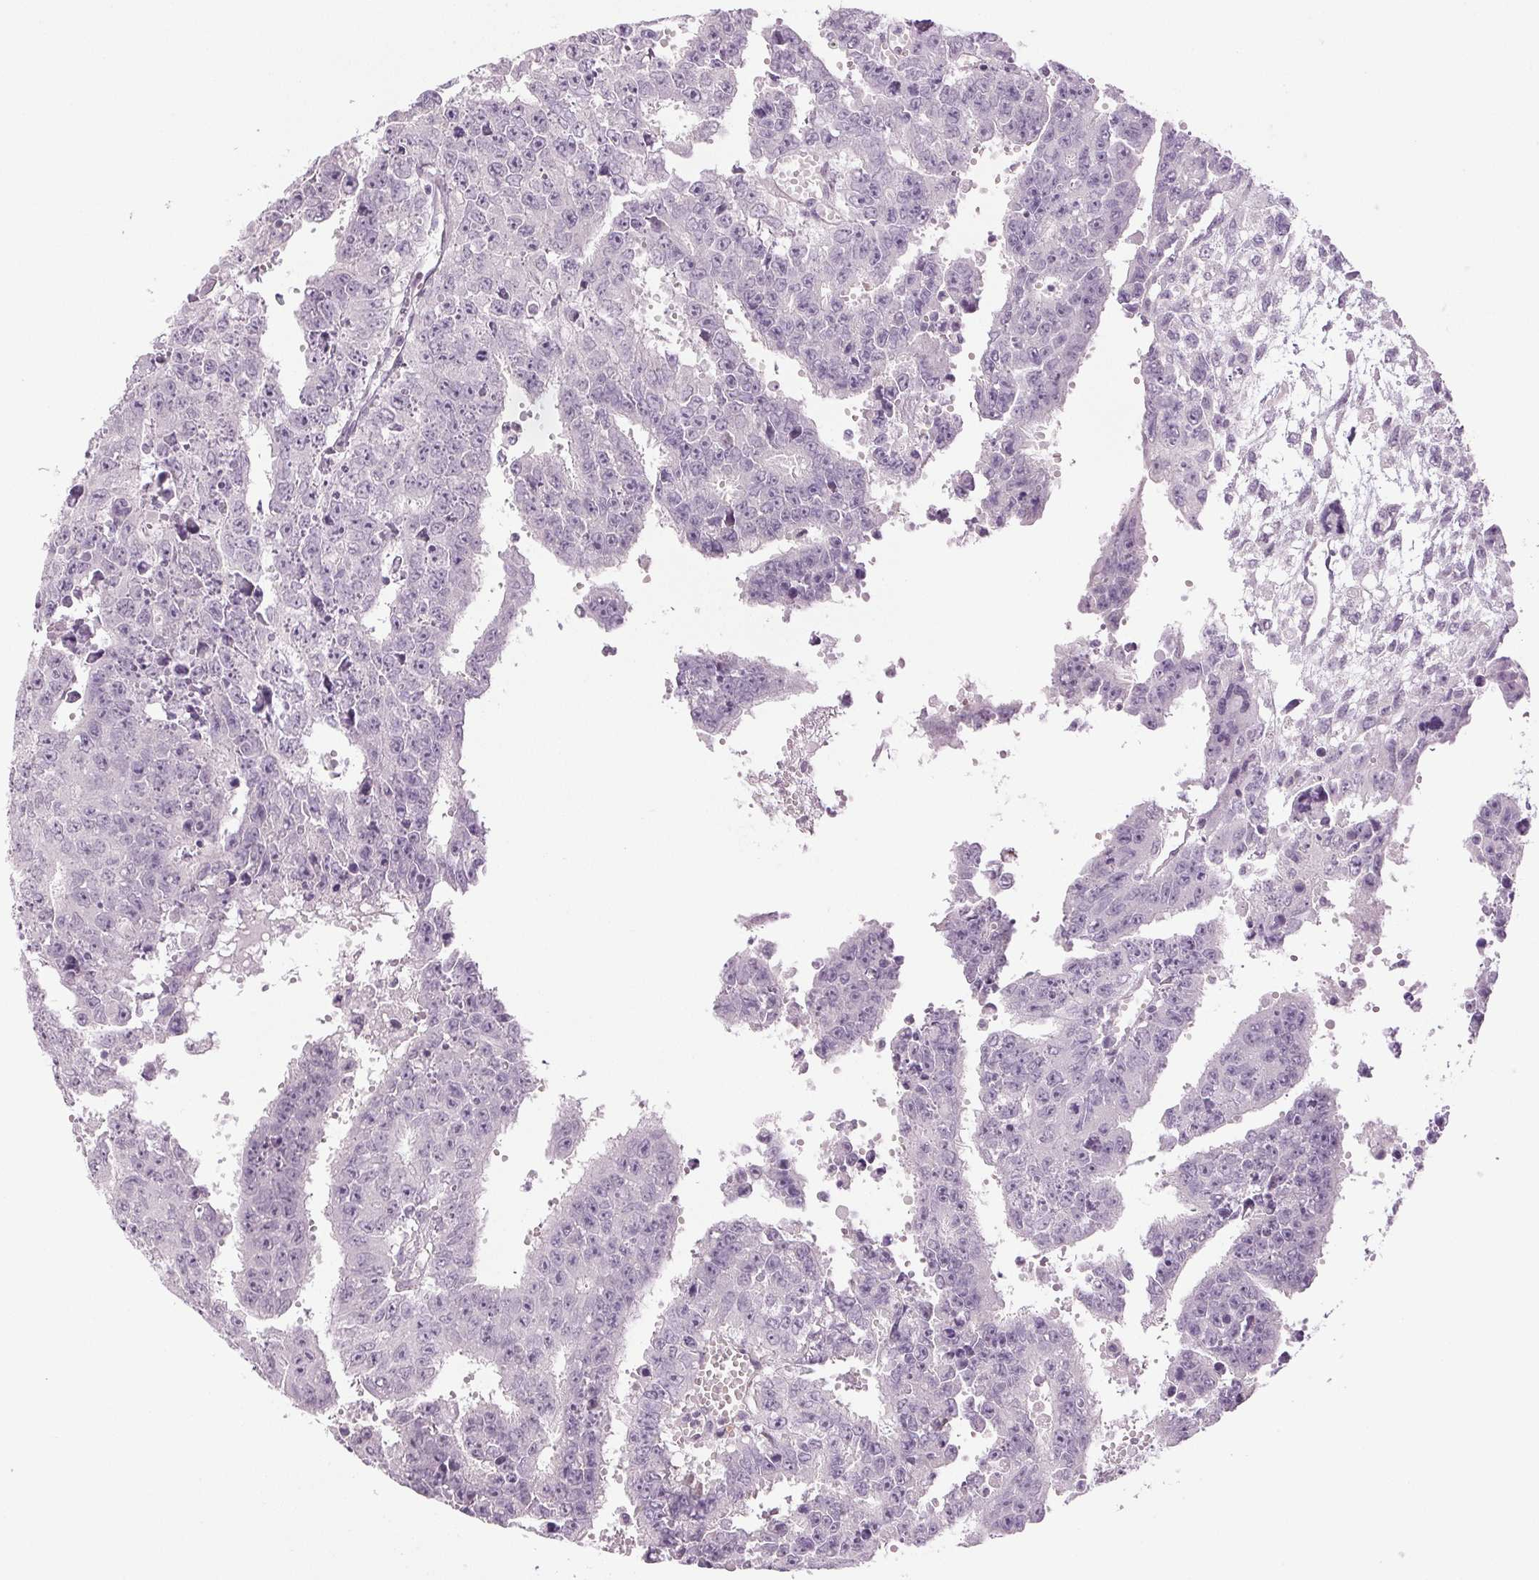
{"staining": {"intensity": "negative", "quantity": "none", "location": "none"}, "tissue": "testis cancer", "cell_type": "Tumor cells", "image_type": "cancer", "snomed": [{"axis": "morphology", "description": "Carcinoma, Embryonal, NOS"}, {"axis": "morphology", "description": "Teratoma, malignant, NOS"}, {"axis": "topography", "description": "Testis"}], "caption": "Human malignant teratoma (testis) stained for a protein using IHC exhibits no staining in tumor cells.", "gene": "DNAJC6", "patient": {"sex": "male", "age": 24}}